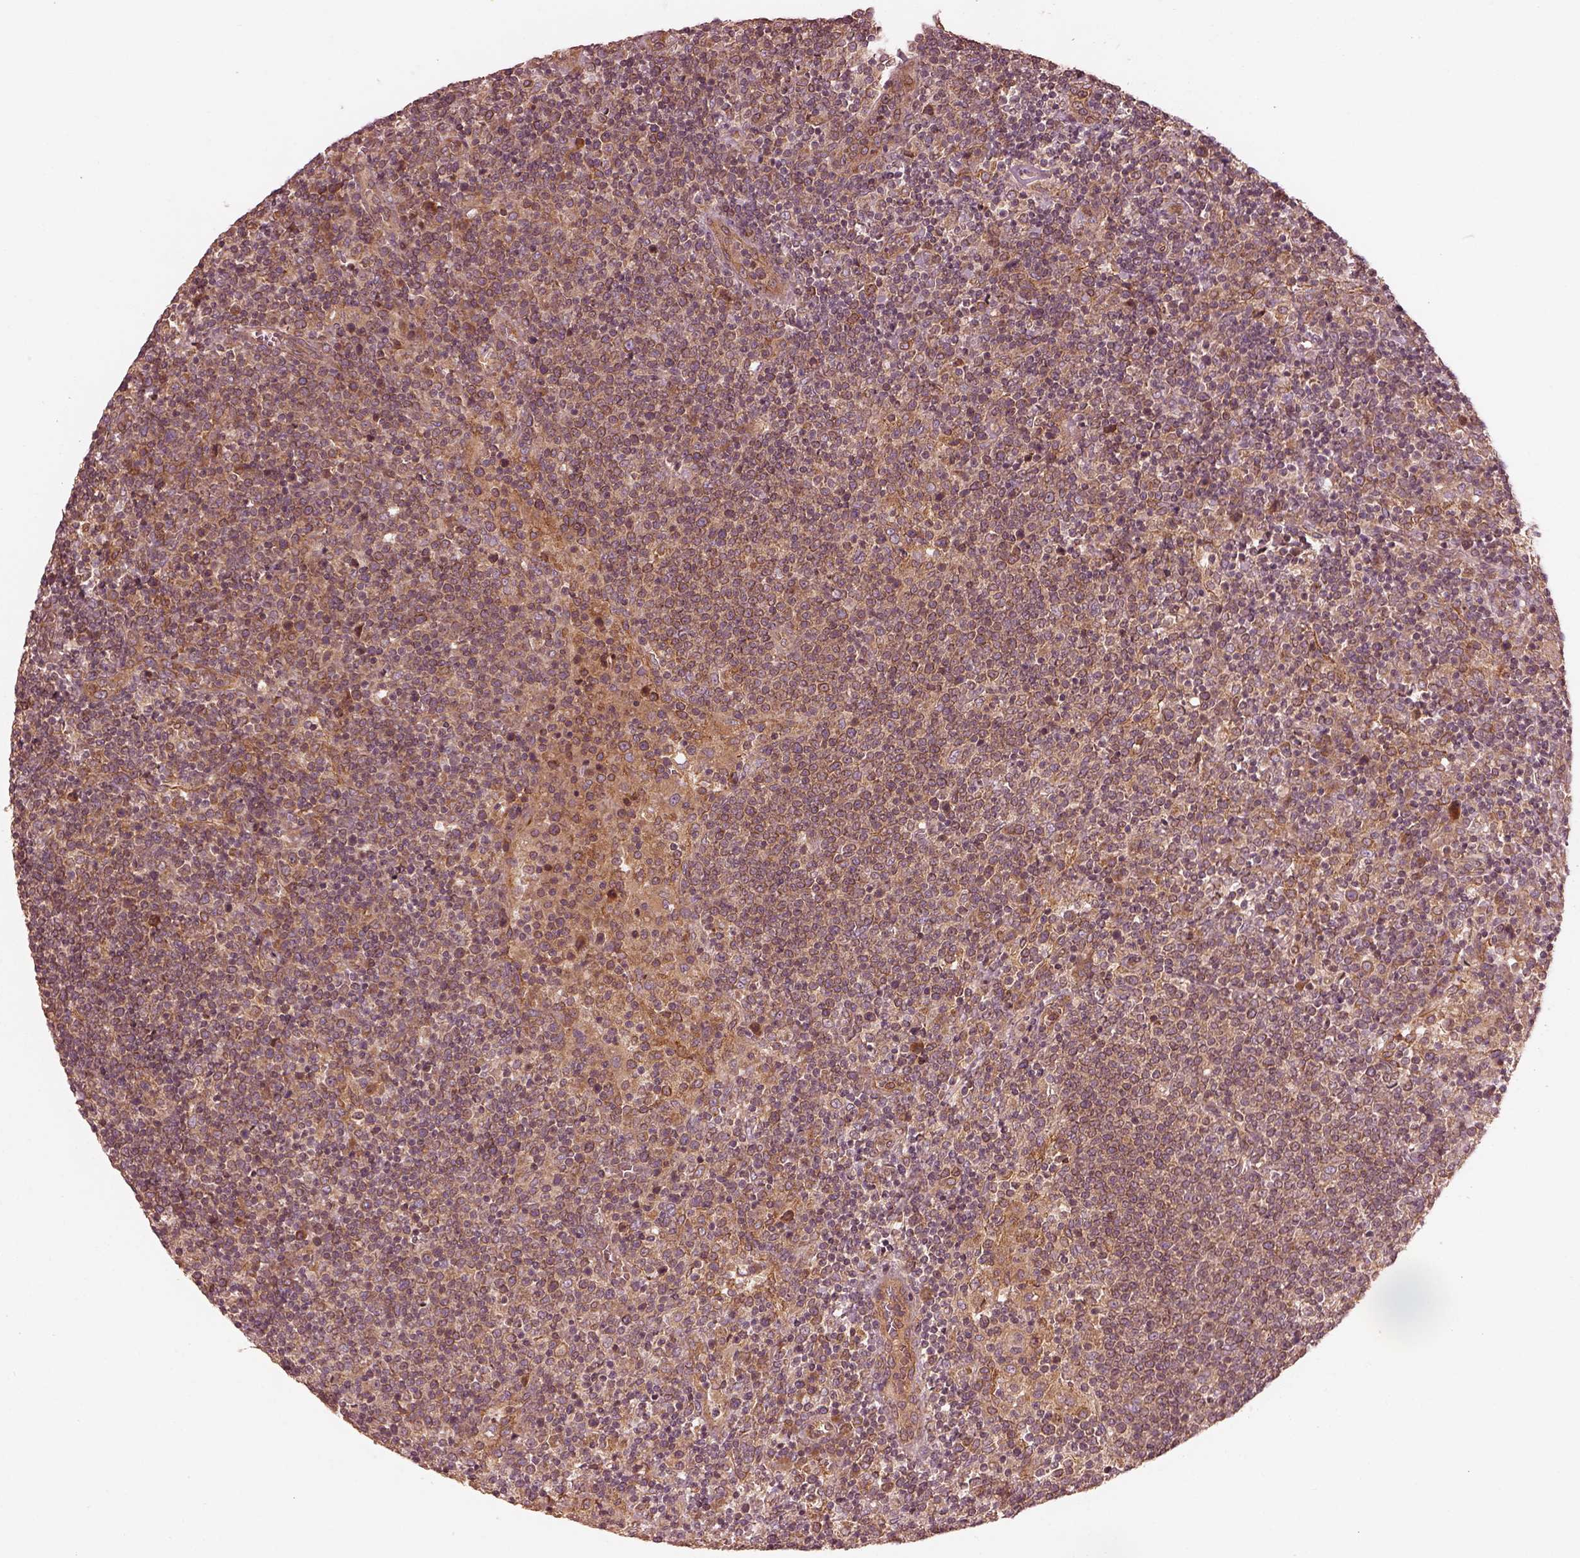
{"staining": {"intensity": "moderate", "quantity": "25%-75%", "location": "cytoplasmic/membranous"}, "tissue": "lymphoma", "cell_type": "Tumor cells", "image_type": "cancer", "snomed": [{"axis": "morphology", "description": "Malignant lymphoma, non-Hodgkin's type, High grade"}, {"axis": "topography", "description": "Lymph node"}], "caption": "DAB immunohistochemical staining of lymphoma exhibits moderate cytoplasmic/membranous protein staining in about 25%-75% of tumor cells.", "gene": "PIK3R2", "patient": {"sex": "male", "age": 61}}